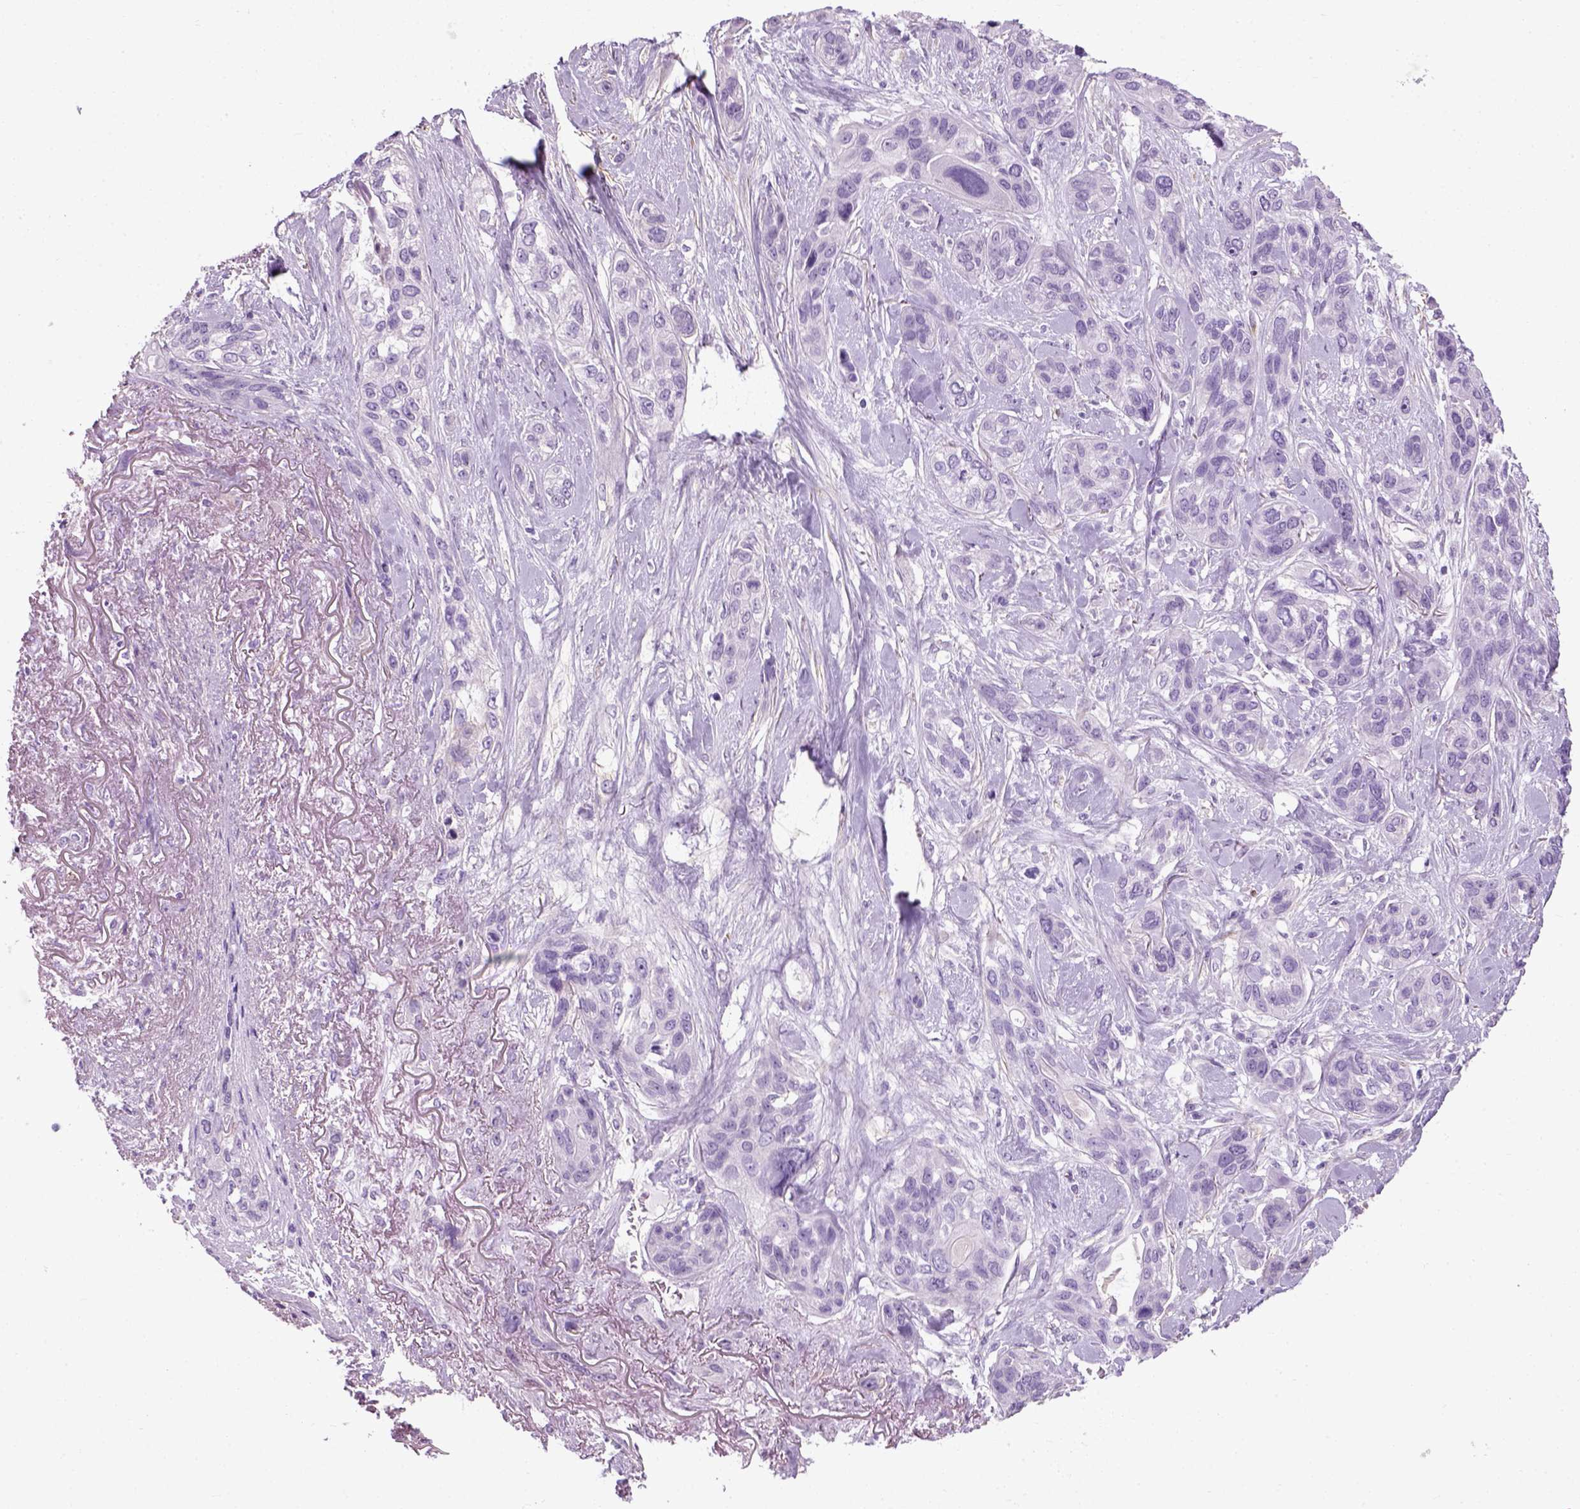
{"staining": {"intensity": "negative", "quantity": "none", "location": "none"}, "tissue": "lung cancer", "cell_type": "Tumor cells", "image_type": "cancer", "snomed": [{"axis": "morphology", "description": "Squamous cell carcinoma, NOS"}, {"axis": "topography", "description": "Lung"}], "caption": "IHC of lung squamous cell carcinoma exhibits no positivity in tumor cells.", "gene": "FAM161A", "patient": {"sex": "female", "age": 70}}